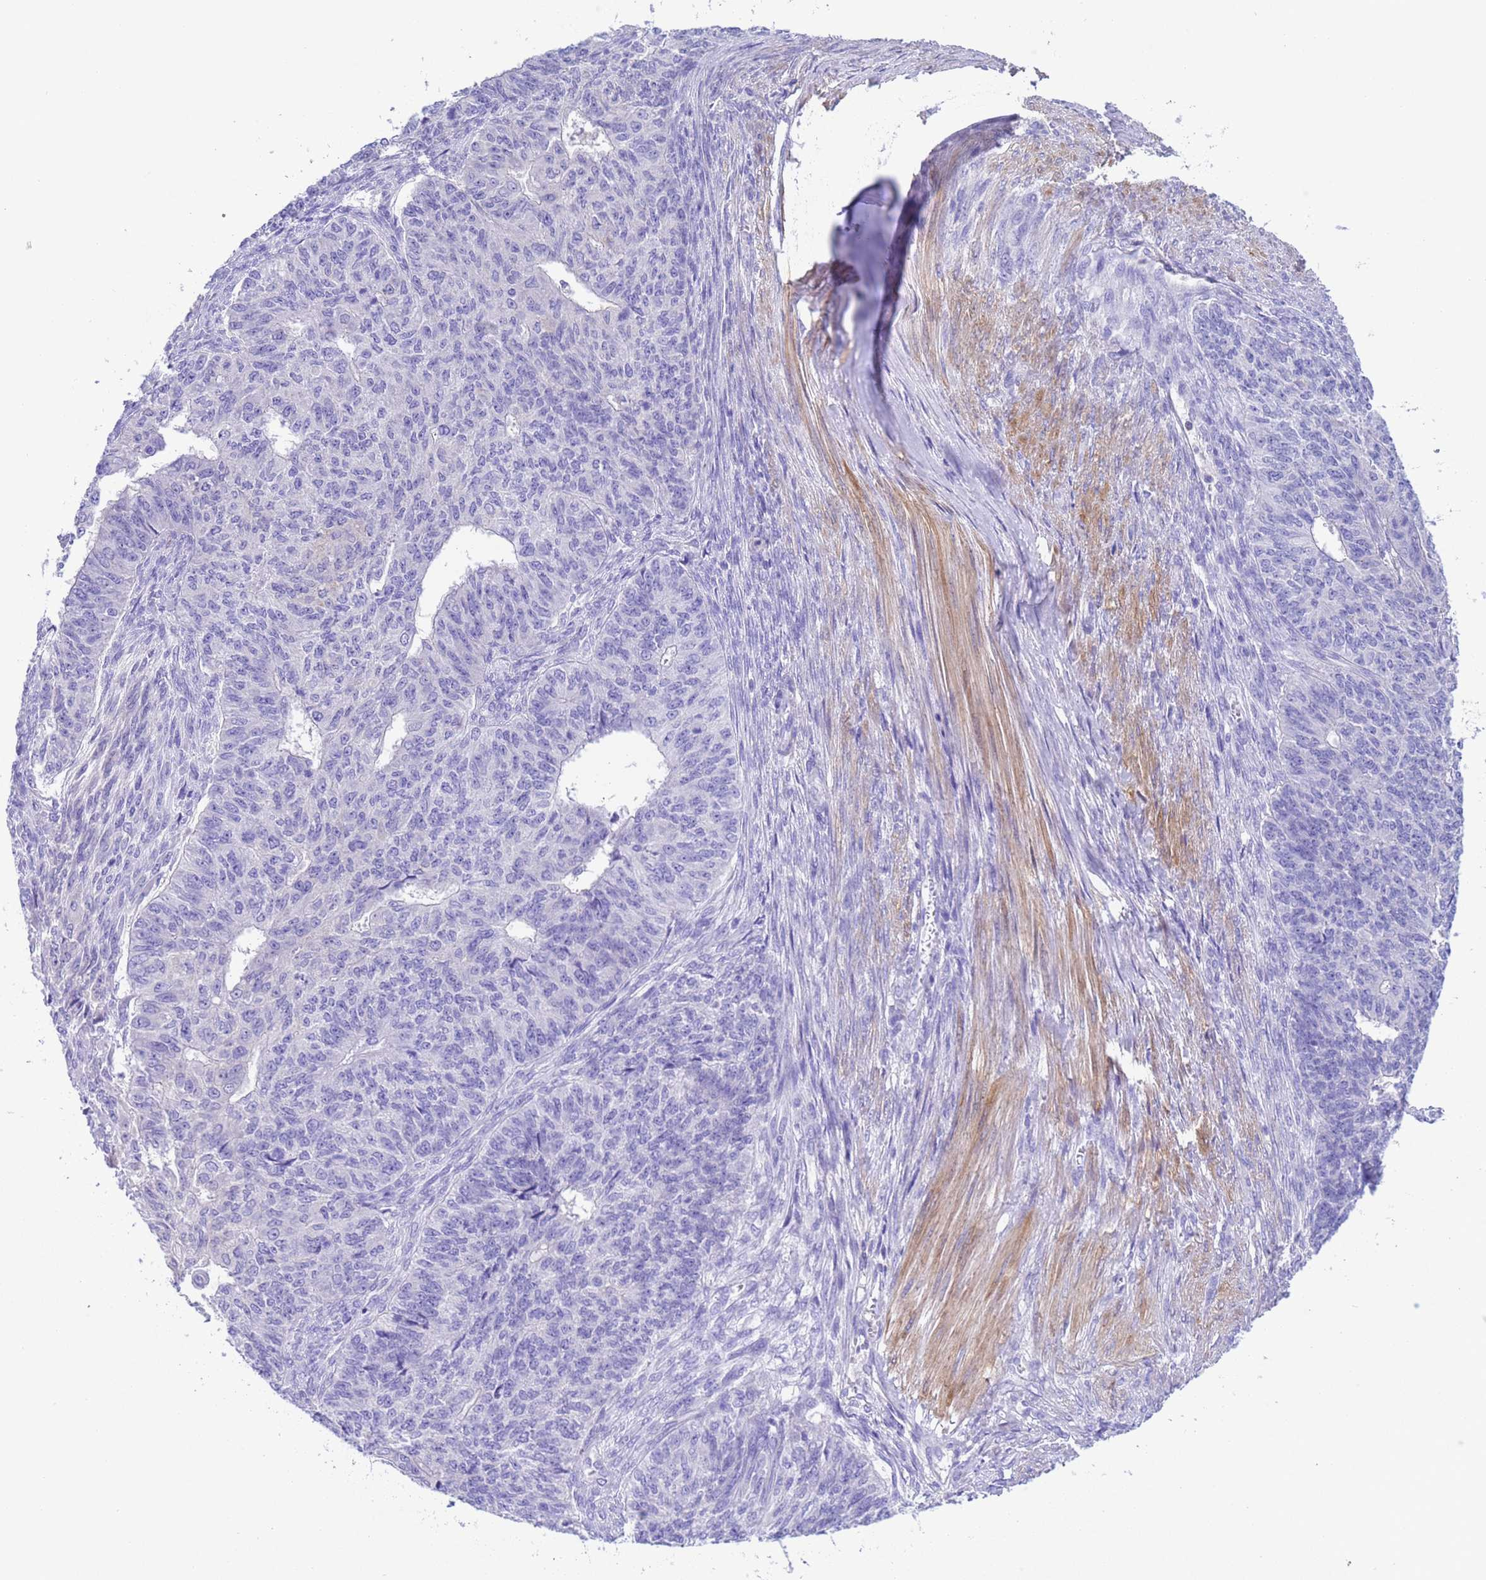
{"staining": {"intensity": "negative", "quantity": "none", "location": "none"}, "tissue": "endometrial cancer", "cell_type": "Tumor cells", "image_type": "cancer", "snomed": [{"axis": "morphology", "description": "Adenocarcinoma, NOS"}, {"axis": "topography", "description": "Endometrium"}], "caption": "Immunohistochemistry histopathology image of neoplastic tissue: endometrial adenocarcinoma stained with DAB reveals no significant protein staining in tumor cells.", "gene": "USP38", "patient": {"sex": "female", "age": 32}}